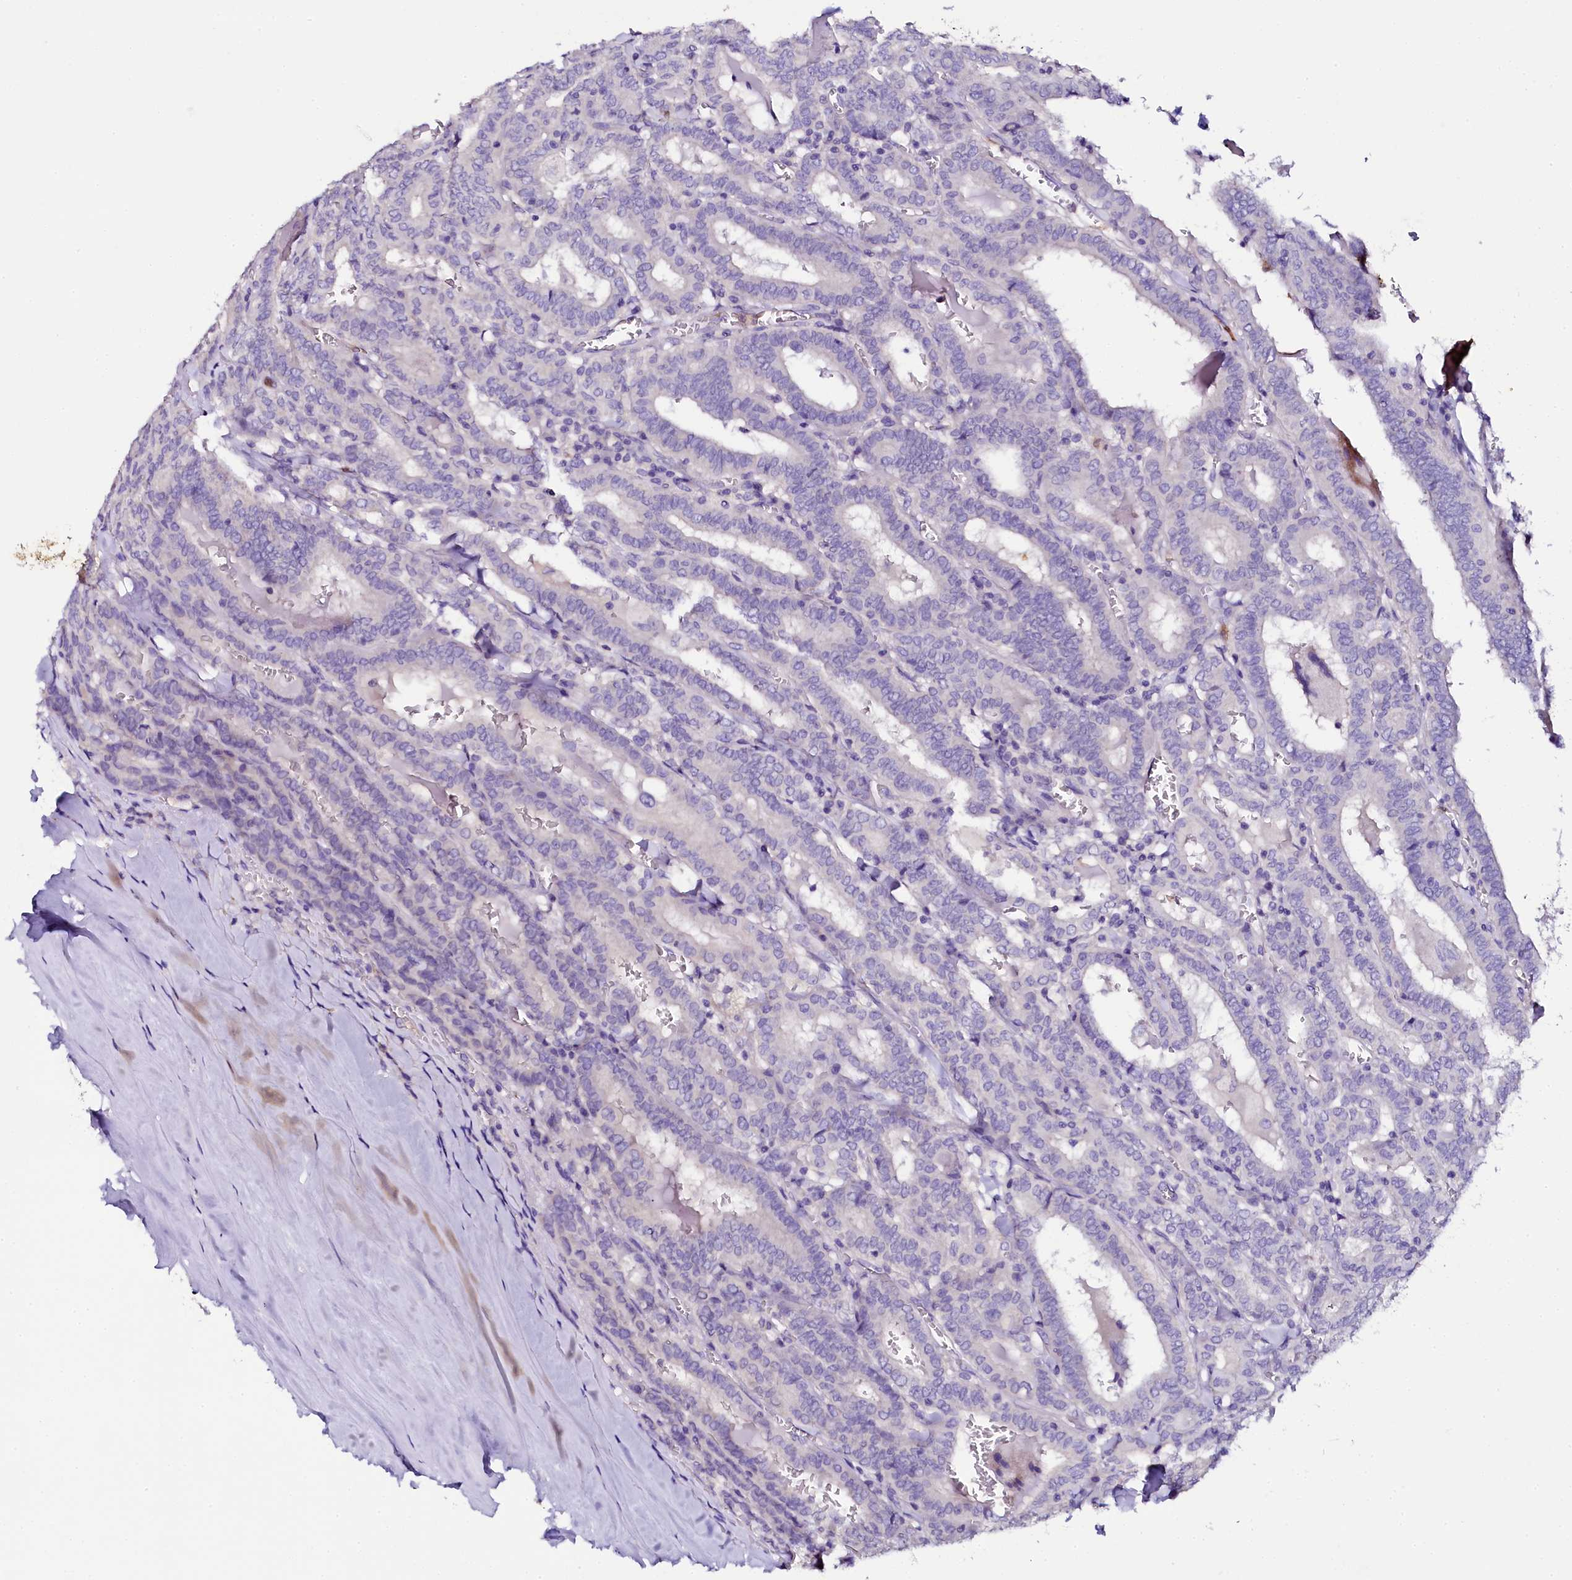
{"staining": {"intensity": "negative", "quantity": "none", "location": "none"}, "tissue": "thyroid cancer", "cell_type": "Tumor cells", "image_type": "cancer", "snomed": [{"axis": "morphology", "description": "Papillary adenocarcinoma, NOS"}, {"axis": "topography", "description": "Thyroid gland"}], "caption": "Immunohistochemical staining of human thyroid papillary adenocarcinoma shows no significant positivity in tumor cells.", "gene": "NAA16", "patient": {"sex": "female", "age": 72}}